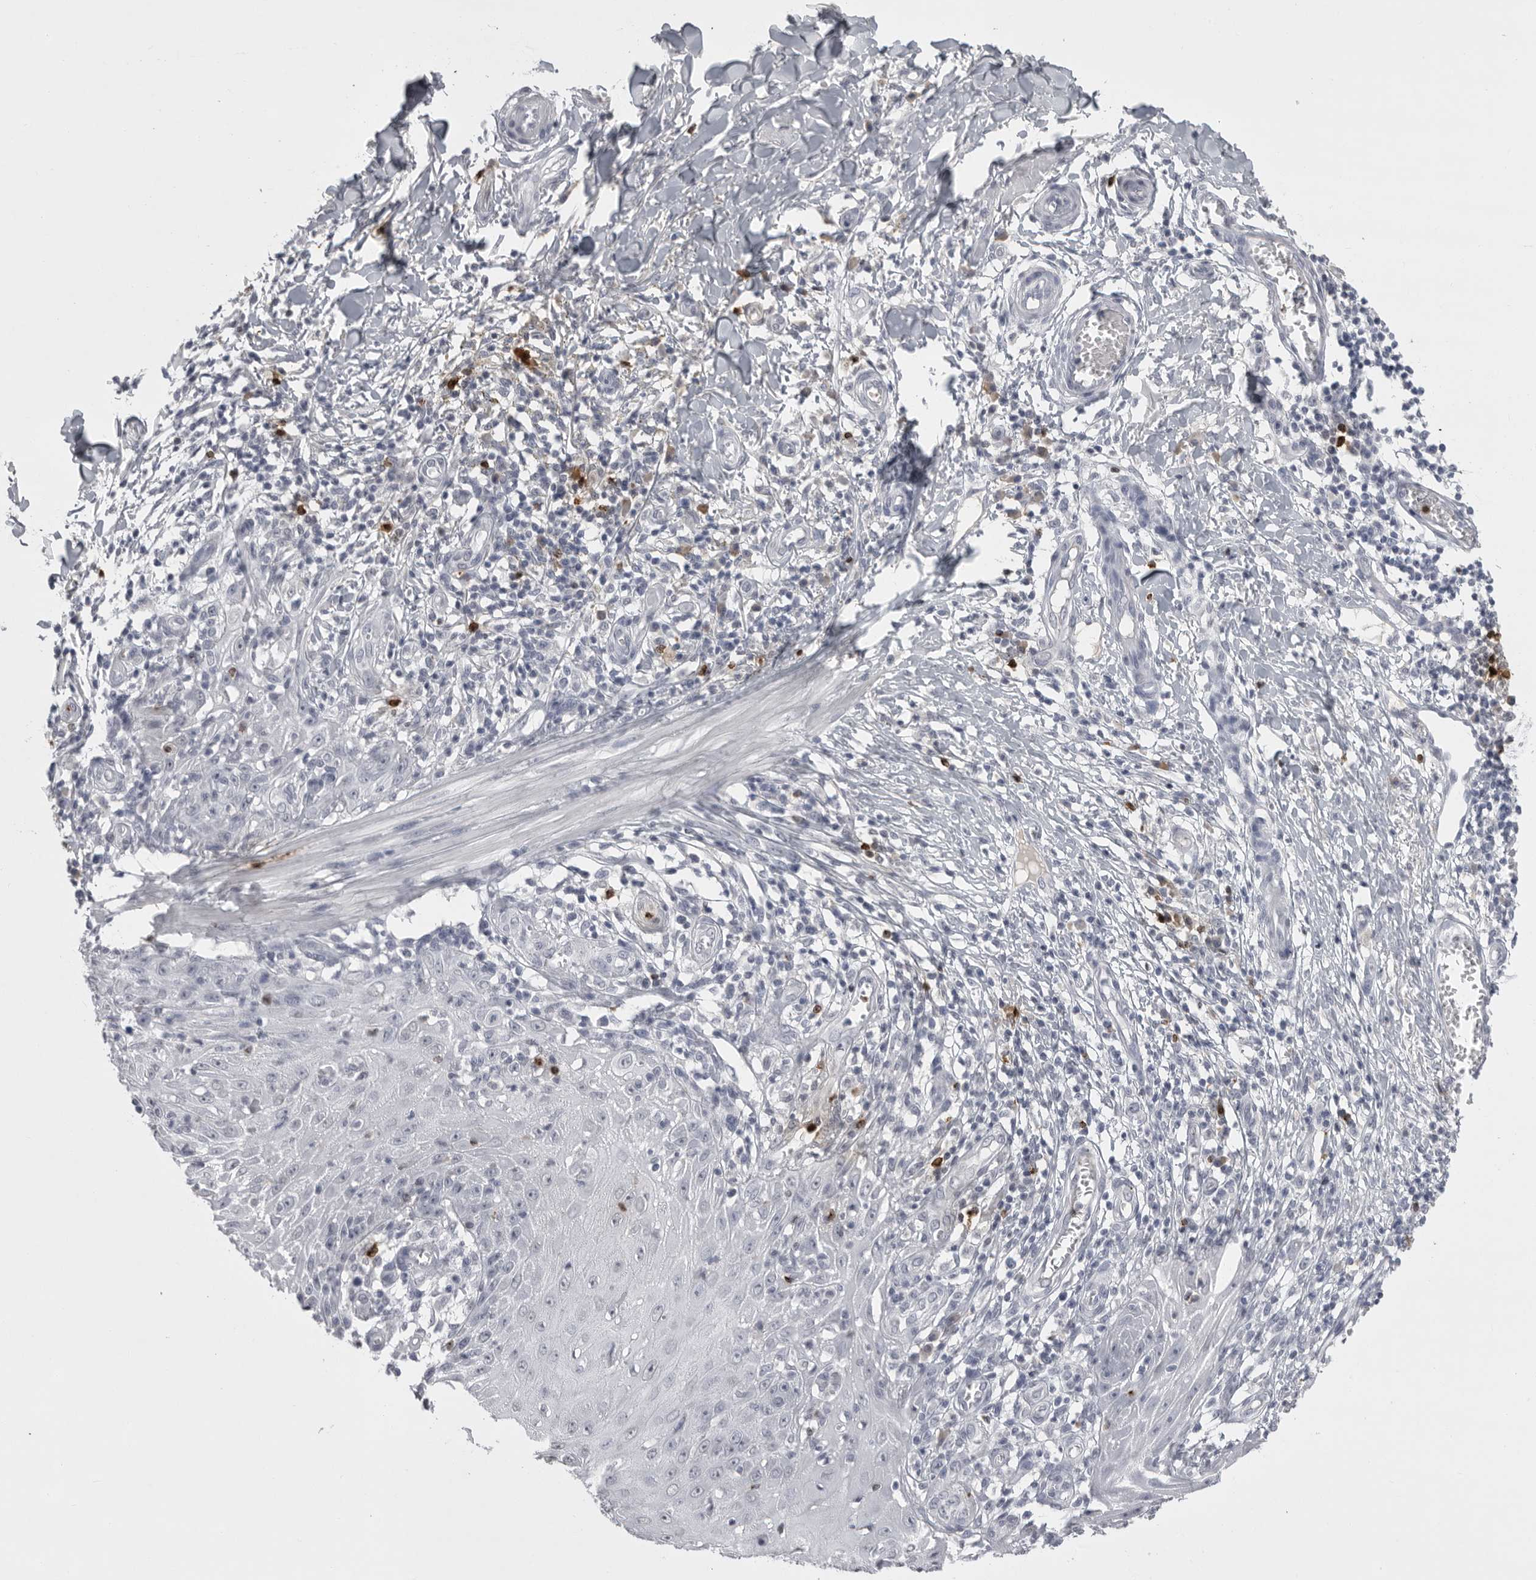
{"staining": {"intensity": "negative", "quantity": "none", "location": "none"}, "tissue": "skin cancer", "cell_type": "Tumor cells", "image_type": "cancer", "snomed": [{"axis": "morphology", "description": "Squamous cell carcinoma, NOS"}, {"axis": "topography", "description": "Skin"}], "caption": "This is an immunohistochemistry image of squamous cell carcinoma (skin). There is no expression in tumor cells.", "gene": "GNLY", "patient": {"sex": "female", "age": 73}}